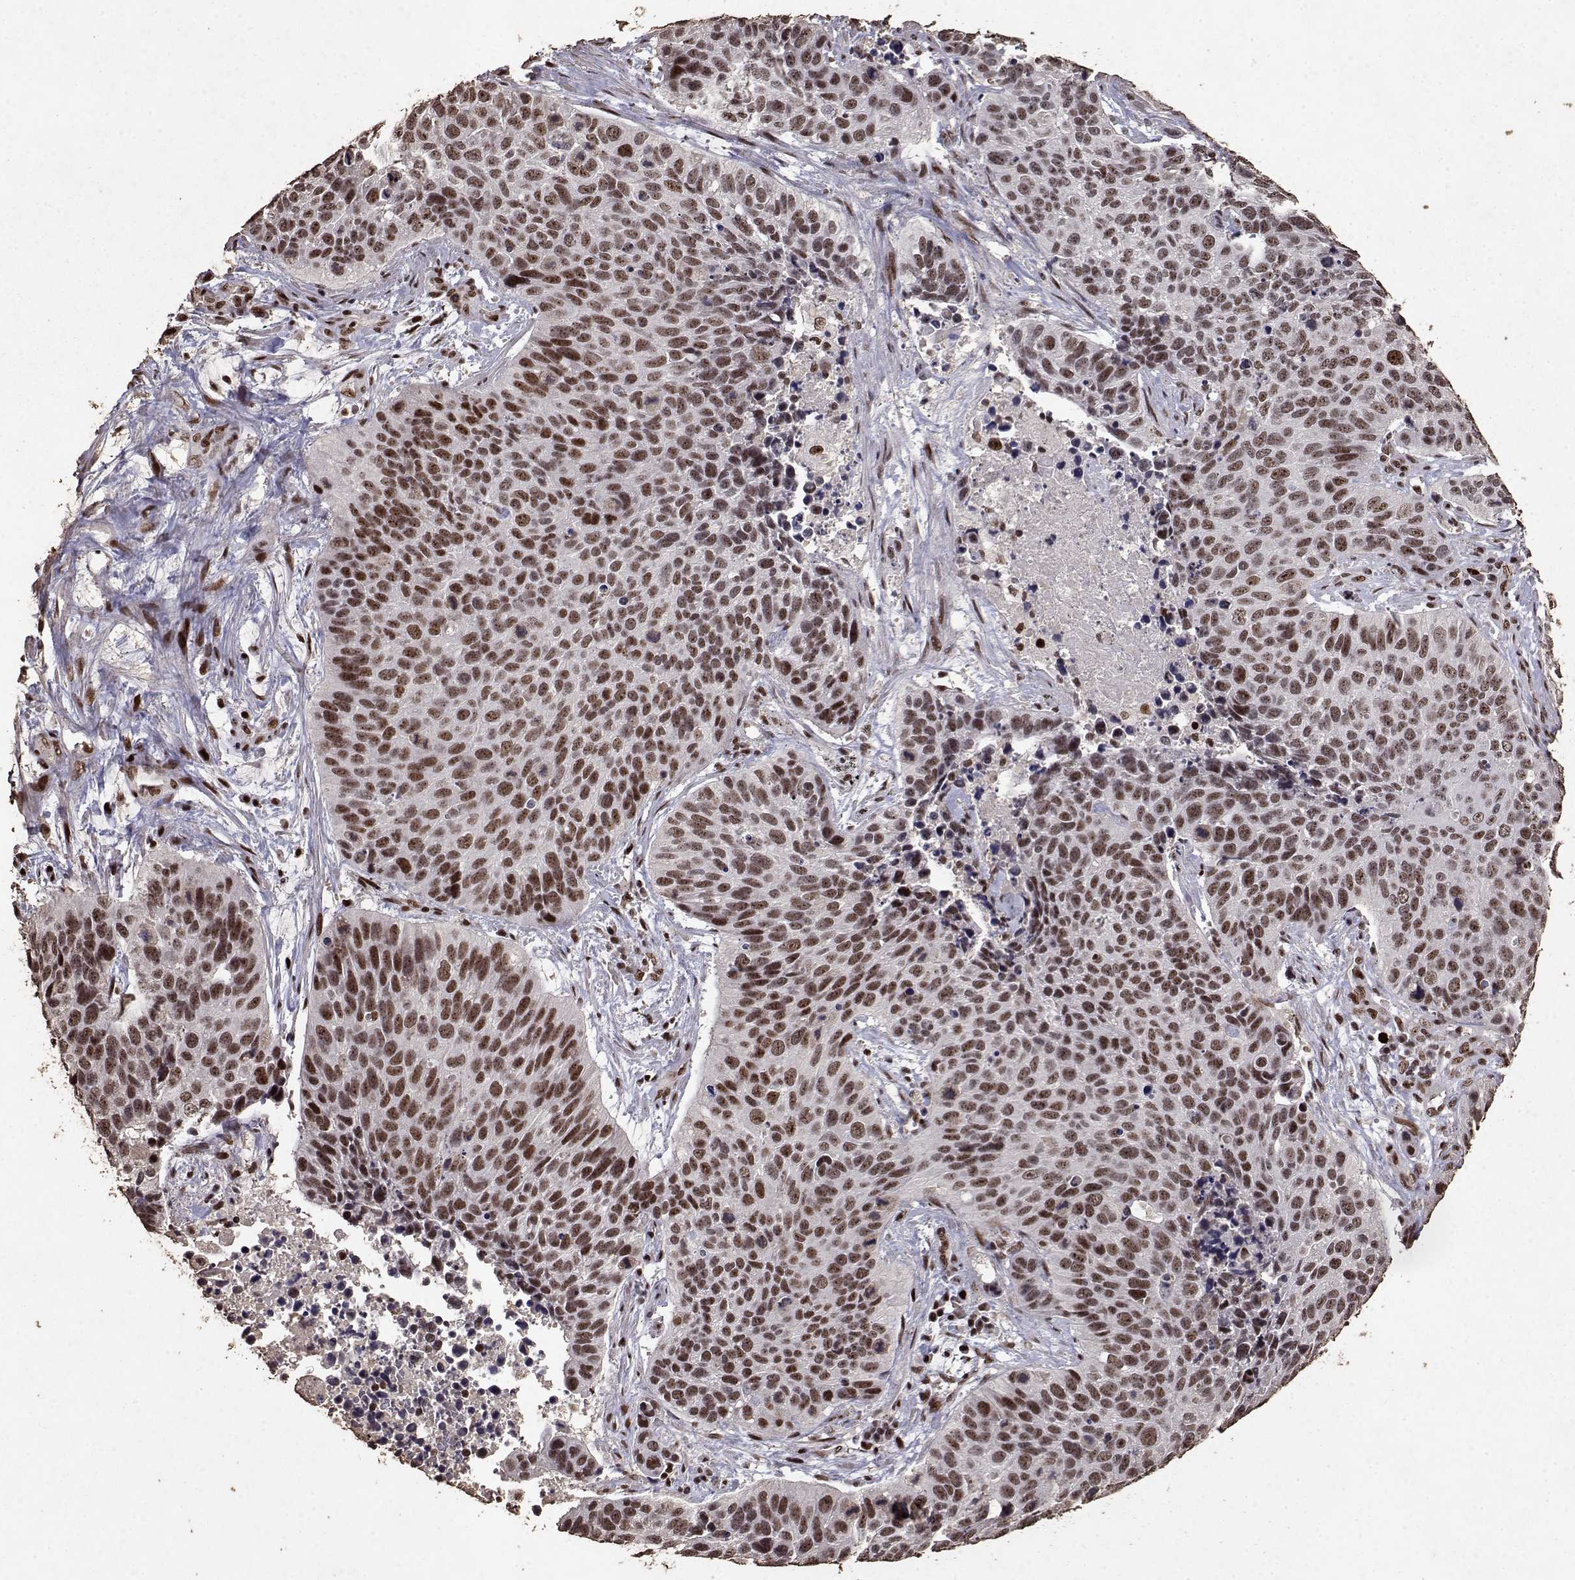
{"staining": {"intensity": "moderate", "quantity": ">75%", "location": "nuclear"}, "tissue": "lung cancer", "cell_type": "Tumor cells", "image_type": "cancer", "snomed": [{"axis": "morphology", "description": "Squamous cell carcinoma, NOS"}, {"axis": "topography", "description": "Lung"}], "caption": "DAB immunohistochemical staining of human lung squamous cell carcinoma reveals moderate nuclear protein expression in approximately >75% of tumor cells. The protein of interest is shown in brown color, while the nuclei are stained blue.", "gene": "TOE1", "patient": {"sex": "male", "age": 62}}